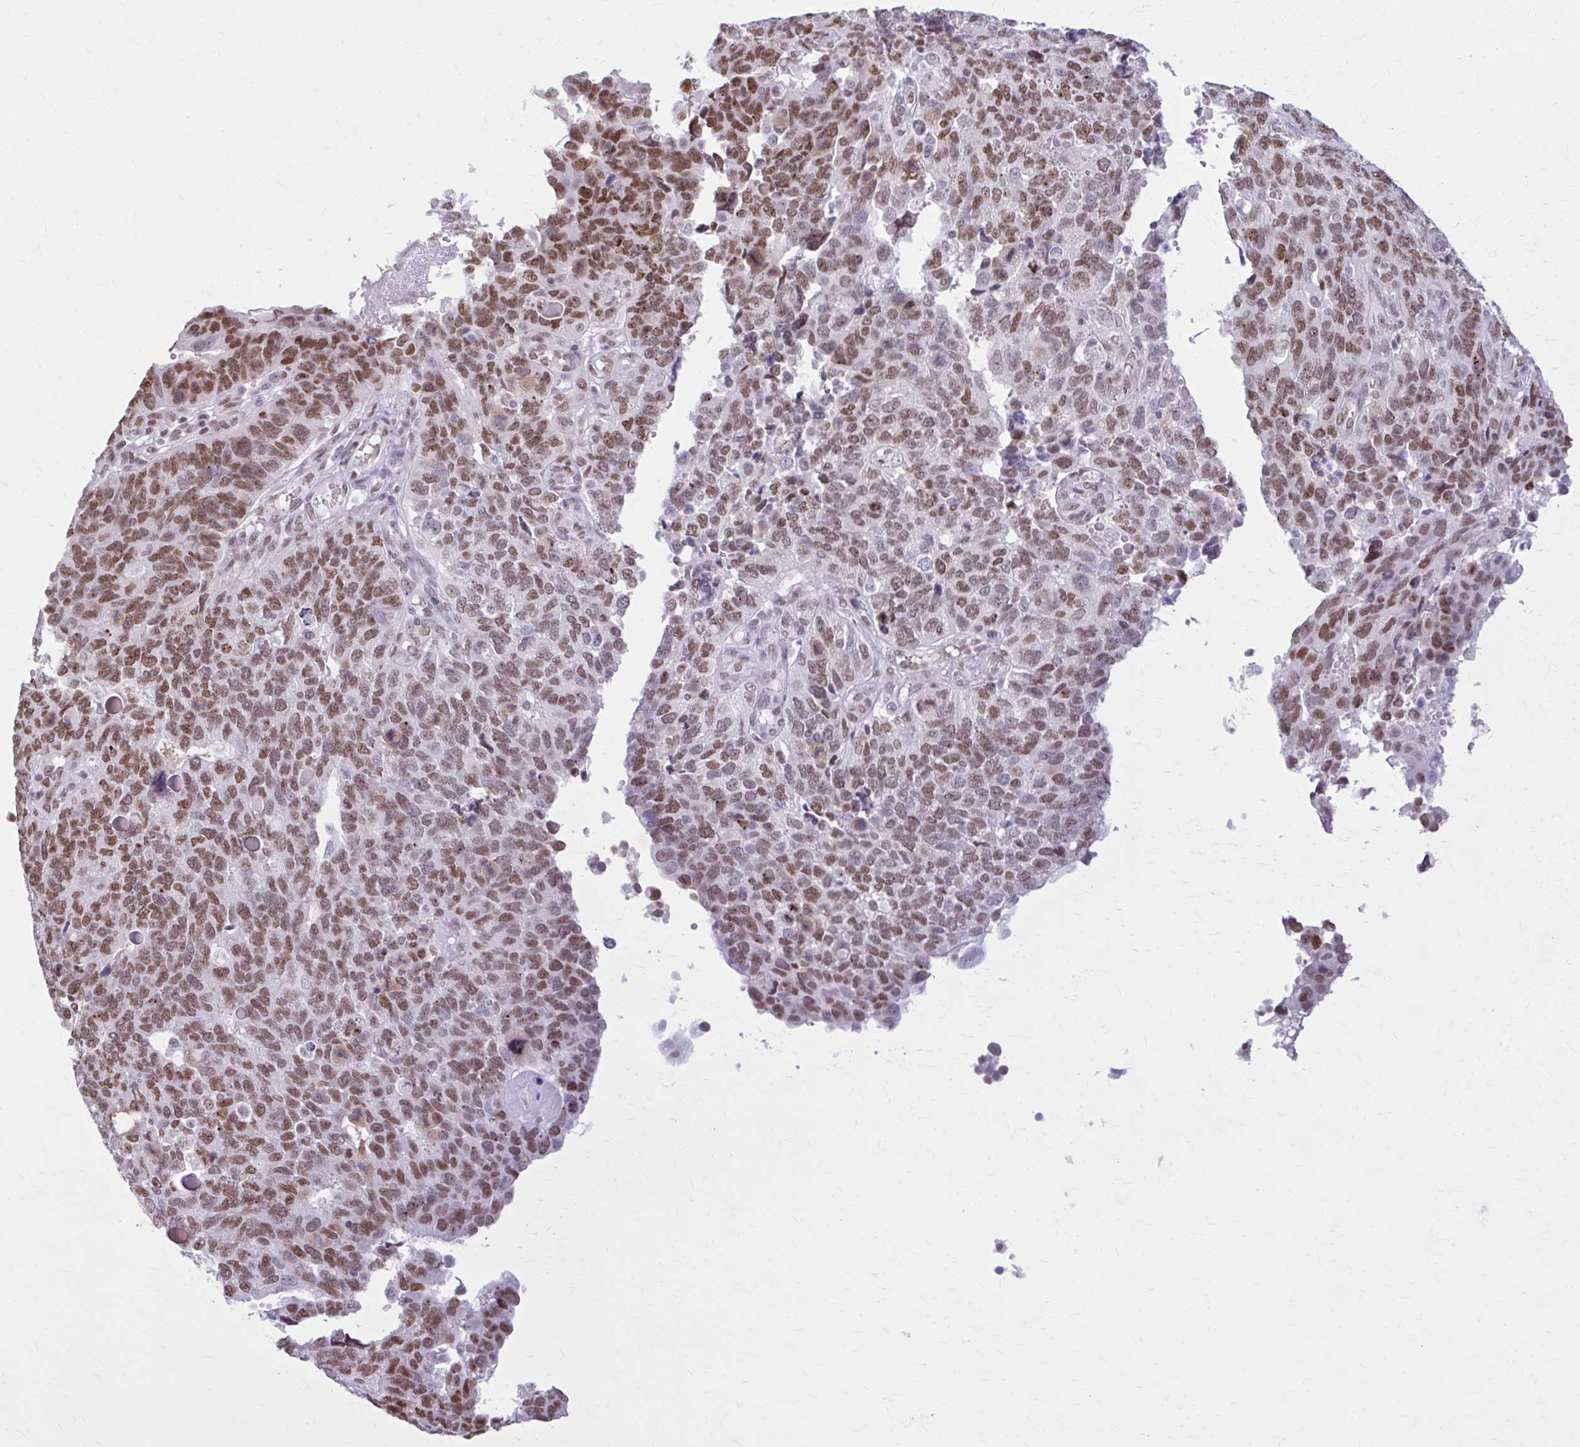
{"staining": {"intensity": "moderate", "quantity": ">75%", "location": "nuclear"}, "tissue": "endometrial cancer", "cell_type": "Tumor cells", "image_type": "cancer", "snomed": [{"axis": "morphology", "description": "Adenocarcinoma, NOS"}, {"axis": "topography", "description": "Endometrium"}], "caption": "Immunohistochemical staining of endometrial cancer reveals medium levels of moderate nuclear expression in approximately >75% of tumor cells.", "gene": "PABIR1", "patient": {"sex": "female", "age": 66}}